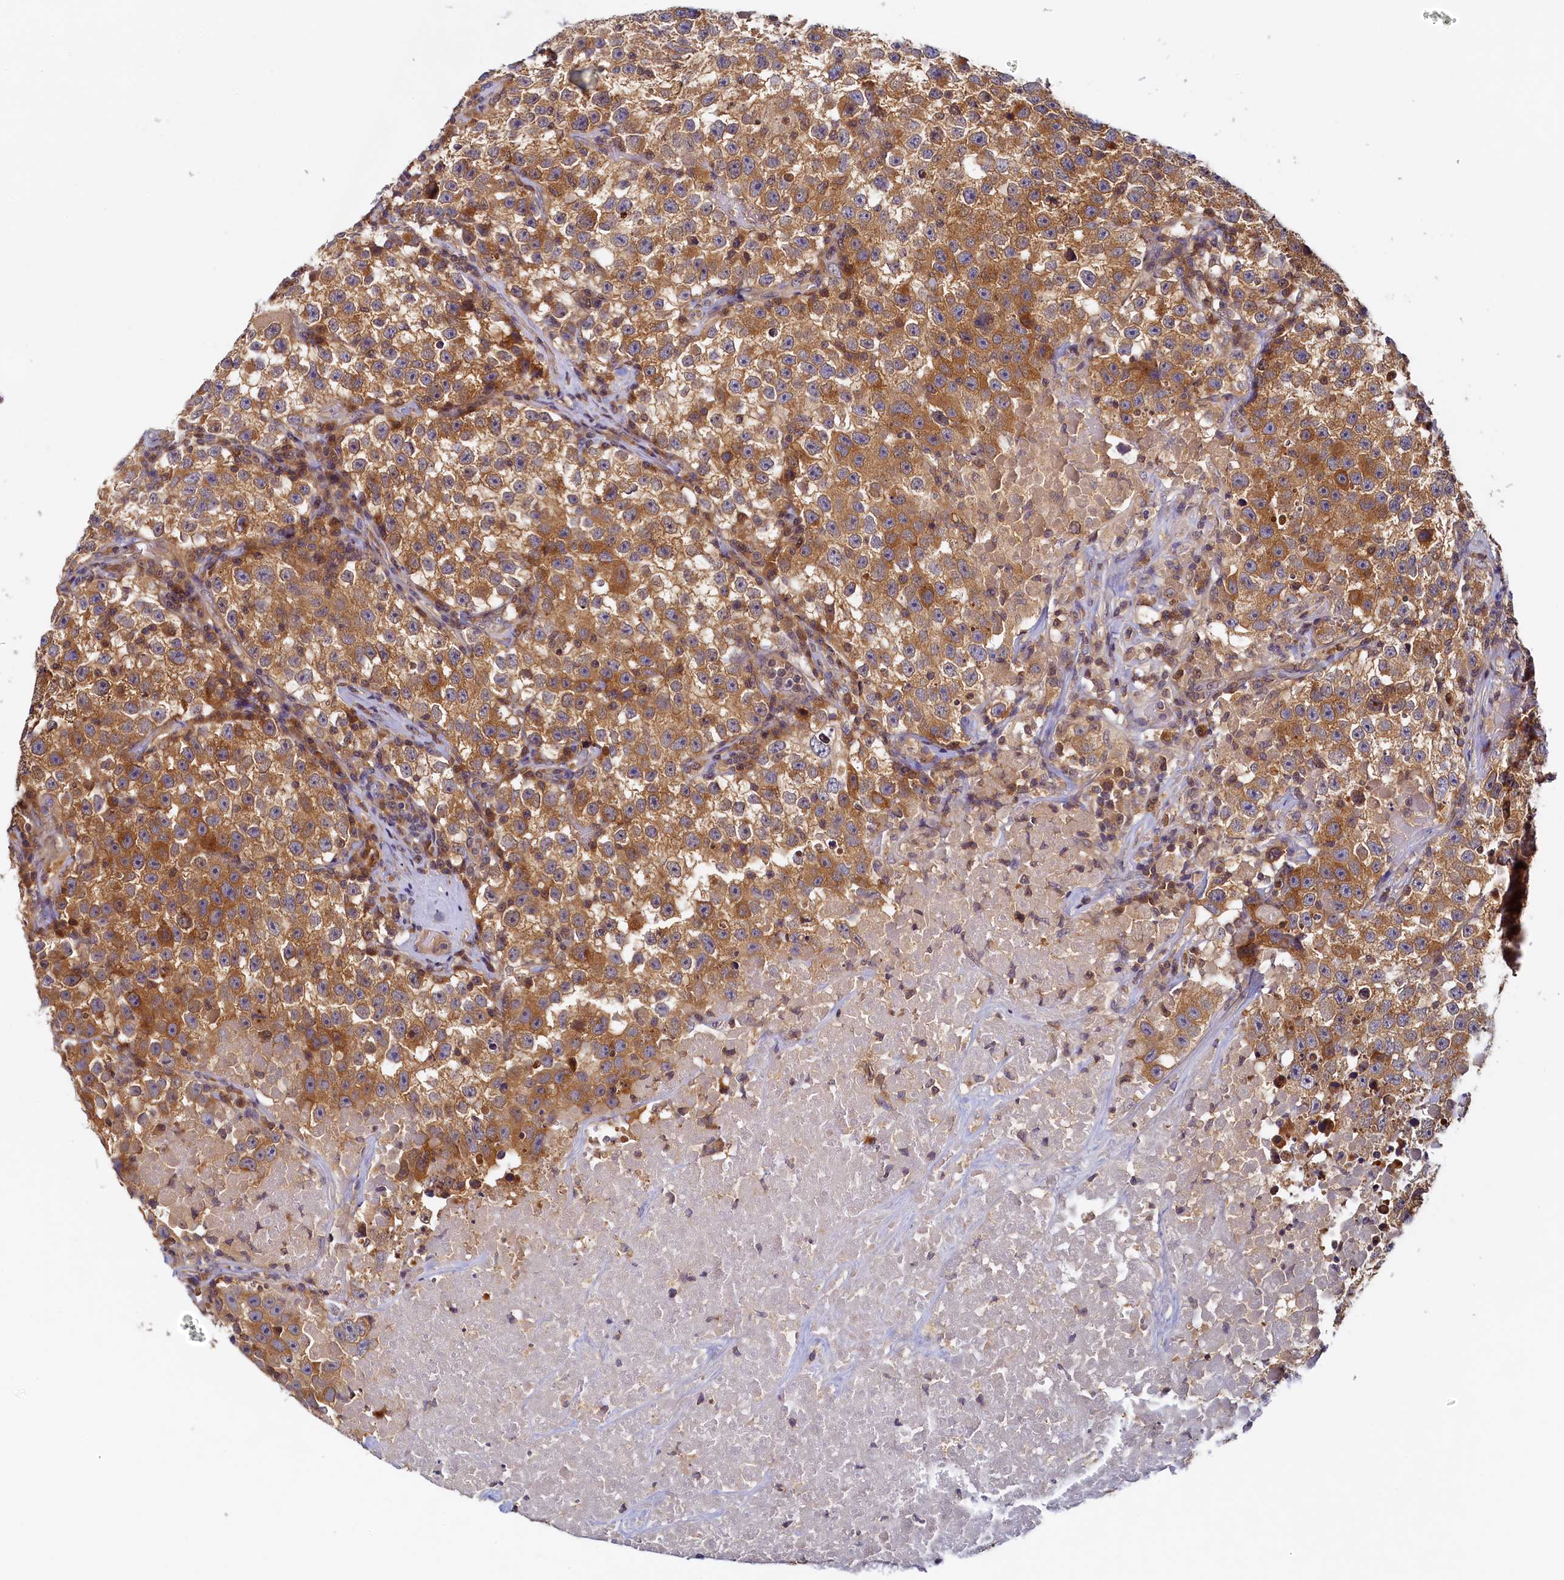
{"staining": {"intensity": "moderate", "quantity": "25%-75%", "location": "cytoplasmic/membranous"}, "tissue": "testis cancer", "cell_type": "Tumor cells", "image_type": "cancer", "snomed": [{"axis": "morphology", "description": "Seminoma, NOS"}, {"axis": "topography", "description": "Testis"}], "caption": "About 25%-75% of tumor cells in human seminoma (testis) exhibit moderate cytoplasmic/membranous protein staining as visualized by brown immunohistochemical staining.", "gene": "PAAF1", "patient": {"sex": "male", "age": 22}}